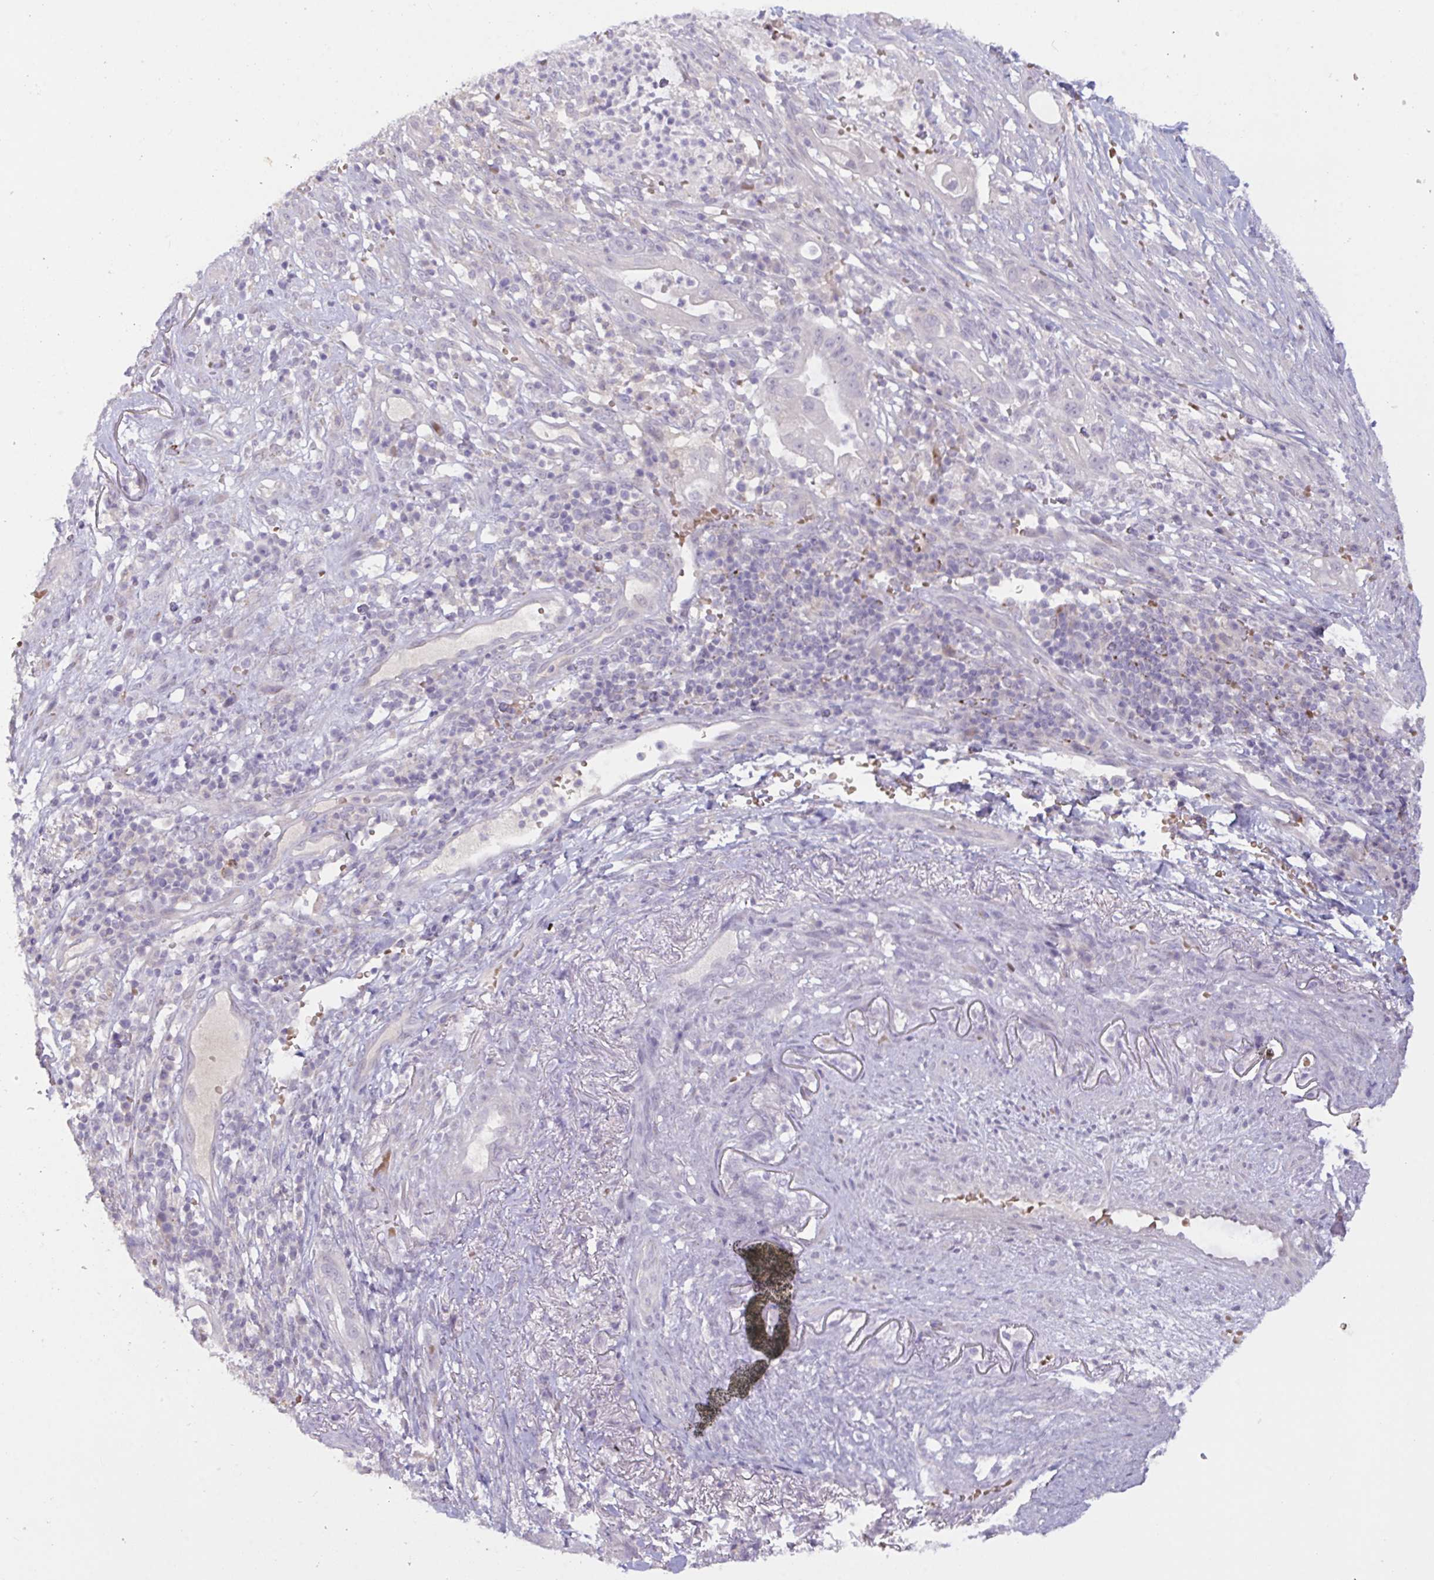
{"staining": {"intensity": "negative", "quantity": "none", "location": "none"}, "tissue": "pancreatic cancer", "cell_type": "Tumor cells", "image_type": "cancer", "snomed": [{"axis": "morphology", "description": "Adenocarcinoma, NOS"}, {"axis": "topography", "description": "Pancreas"}], "caption": "High power microscopy histopathology image of an immunohistochemistry (IHC) photomicrograph of pancreatic cancer (adenocarcinoma), revealing no significant expression in tumor cells.", "gene": "RFPL4B", "patient": {"sex": "male", "age": 44}}